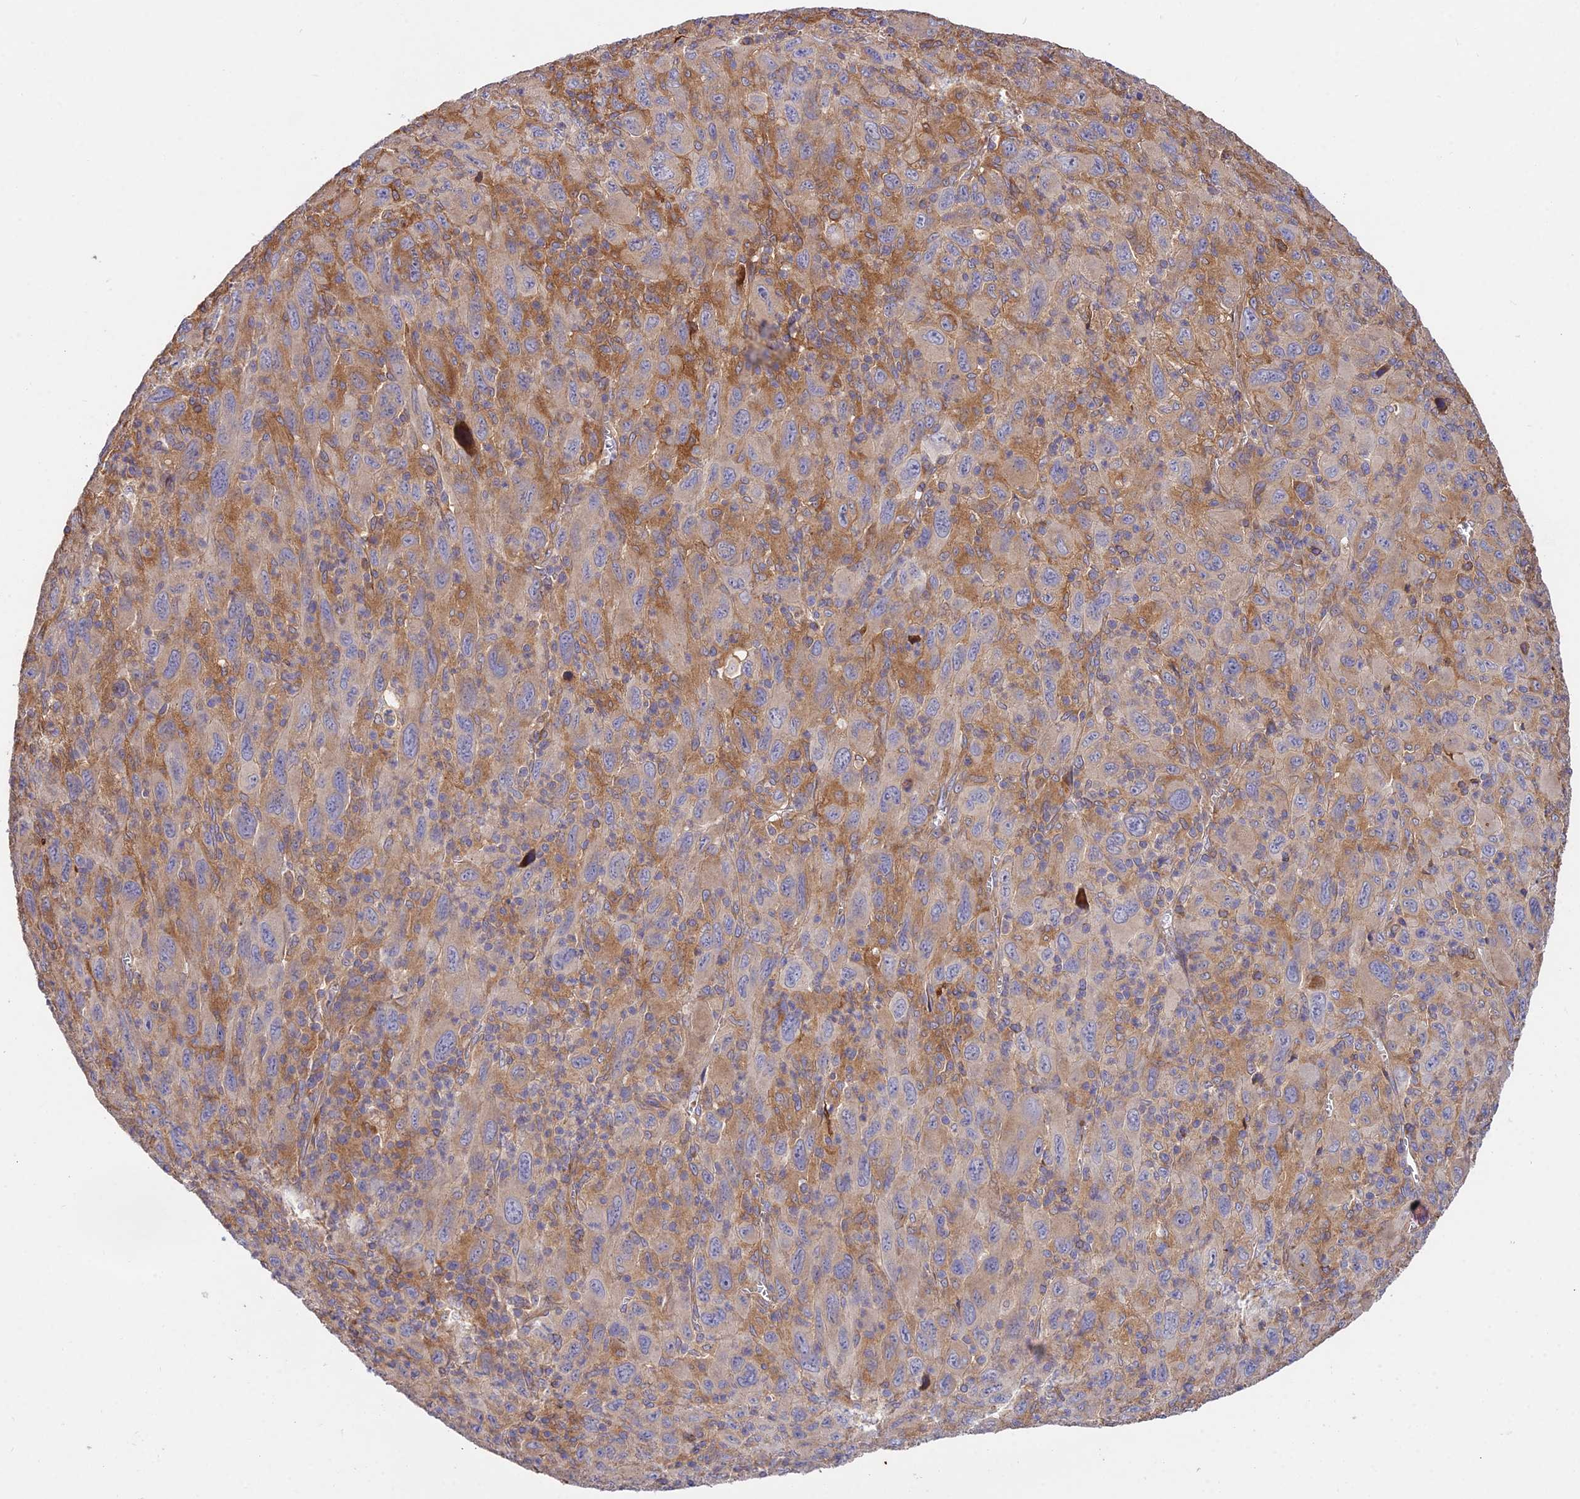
{"staining": {"intensity": "negative", "quantity": "none", "location": "none"}, "tissue": "melanoma", "cell_type": "Tumor cells", "image_type": "cancer", "snomed": [{"axis": "morphology", "description": "Malignant melanoma, Metastatic site"}, {"axis": "topography", "description": "Skin"}], "caption": "This is a photomicrograph of IHC staining of malignant melanoma (metastatic site), which shows no expression in tumor cells.", "gene": "ROCK1", "patient": {"sex": "female", "age": 56}}